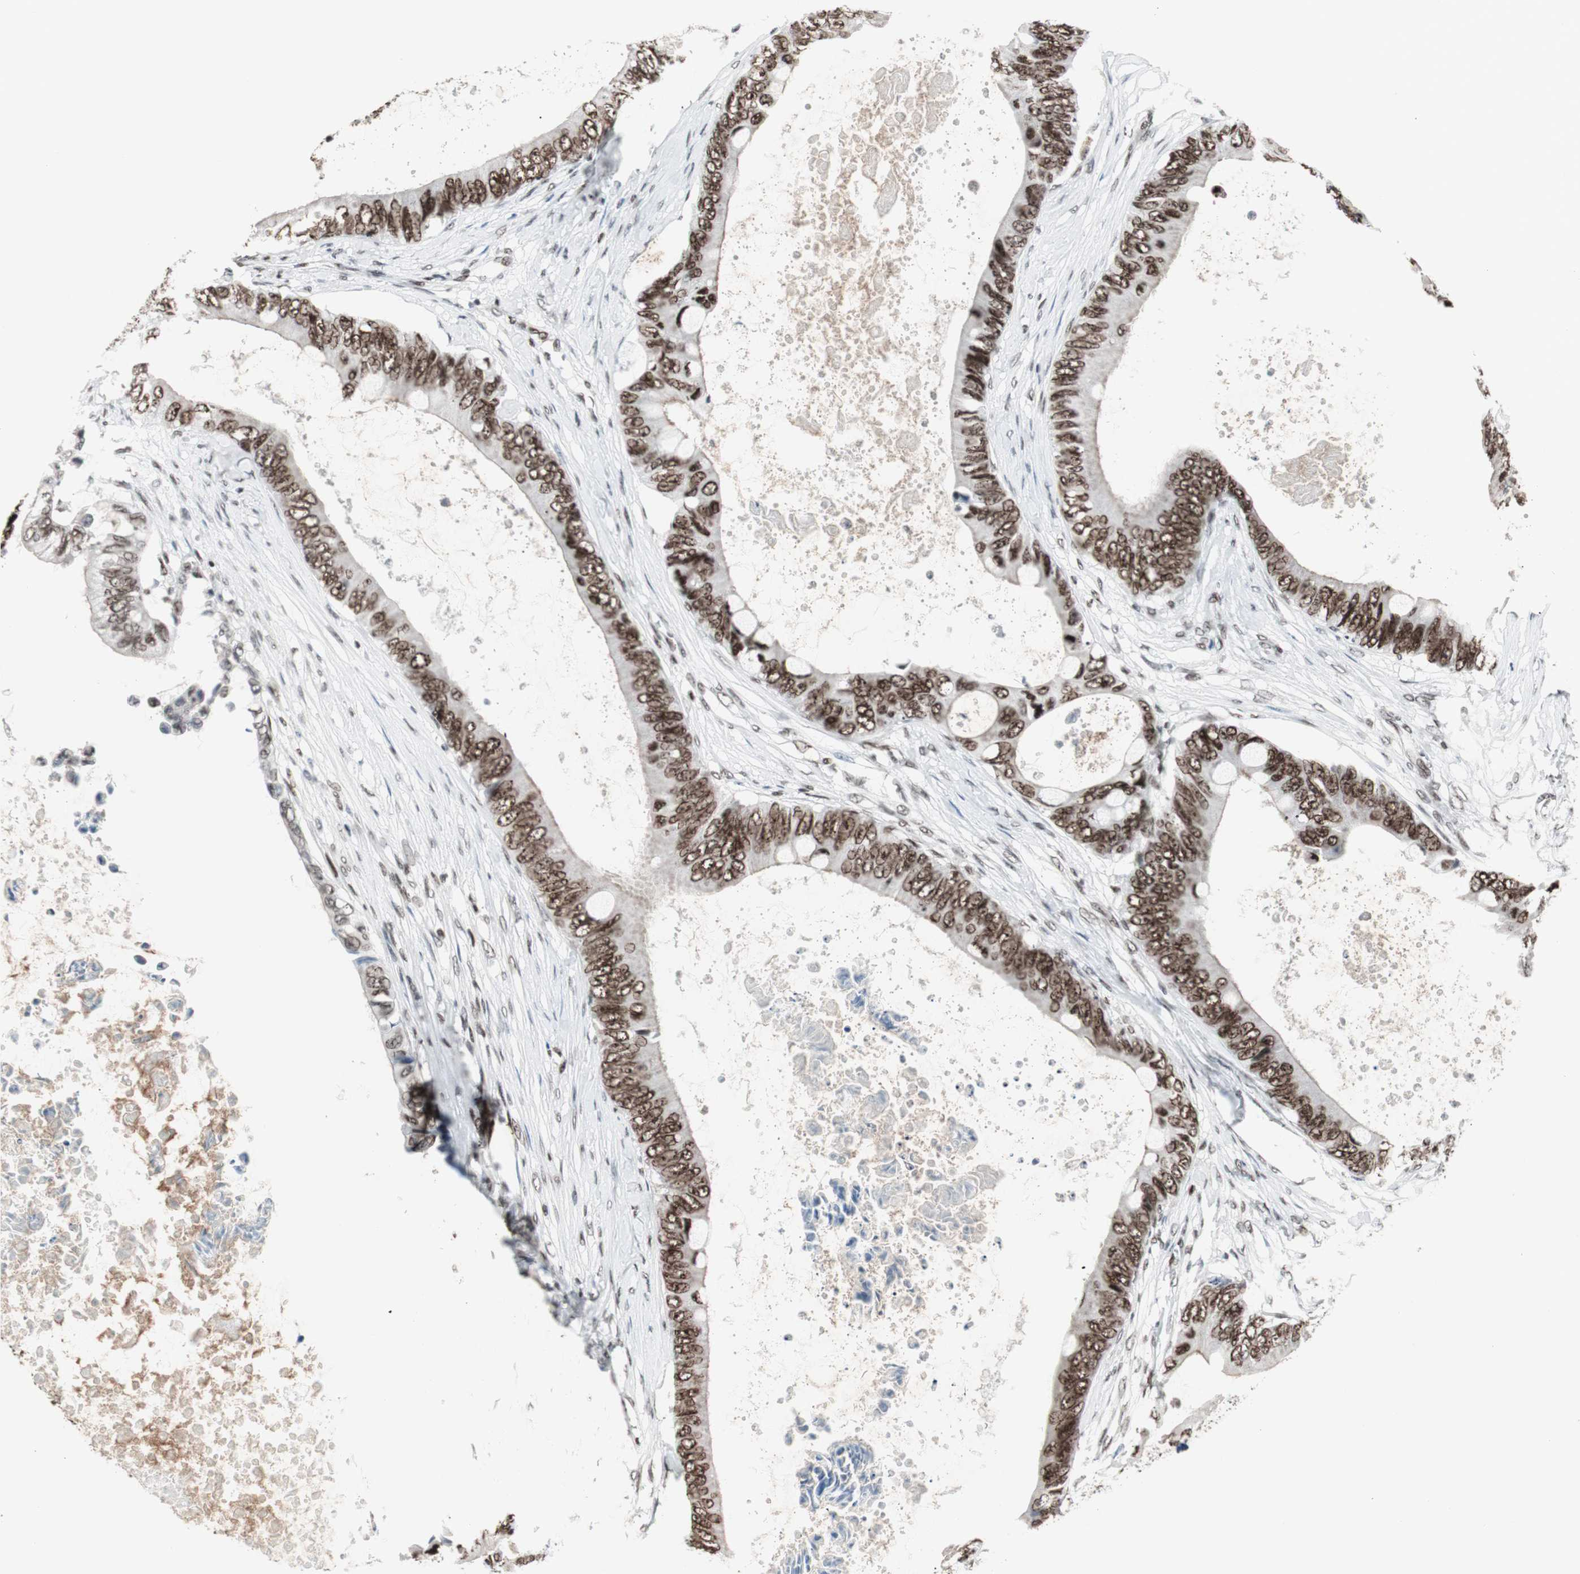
{"staining": {"intensity": "strong", "quantity": ">75%", "location": "nuclear"}, "tissue": "colorectal cancer", "cell_type": "Tumor cells", "image_type": "cancer", "snomed": [{"axis": "morphology", "description": "Normal tissue, NOS"}, {"axis": "morphology", "description": "Adenocarcinoma, NOS"}, {"axis": "topography", "description": "Rectum"}, {"axis": "topography", "description": "Peripheral nerve tissue"}], "caption": "Tumor cells display high levels of strong nuclear expression in approximately >75% of cells in colorectal cancer (adenocarcinoma).", "gene": "XRCC1", "patient": {"sex": "female", "age": 77}}